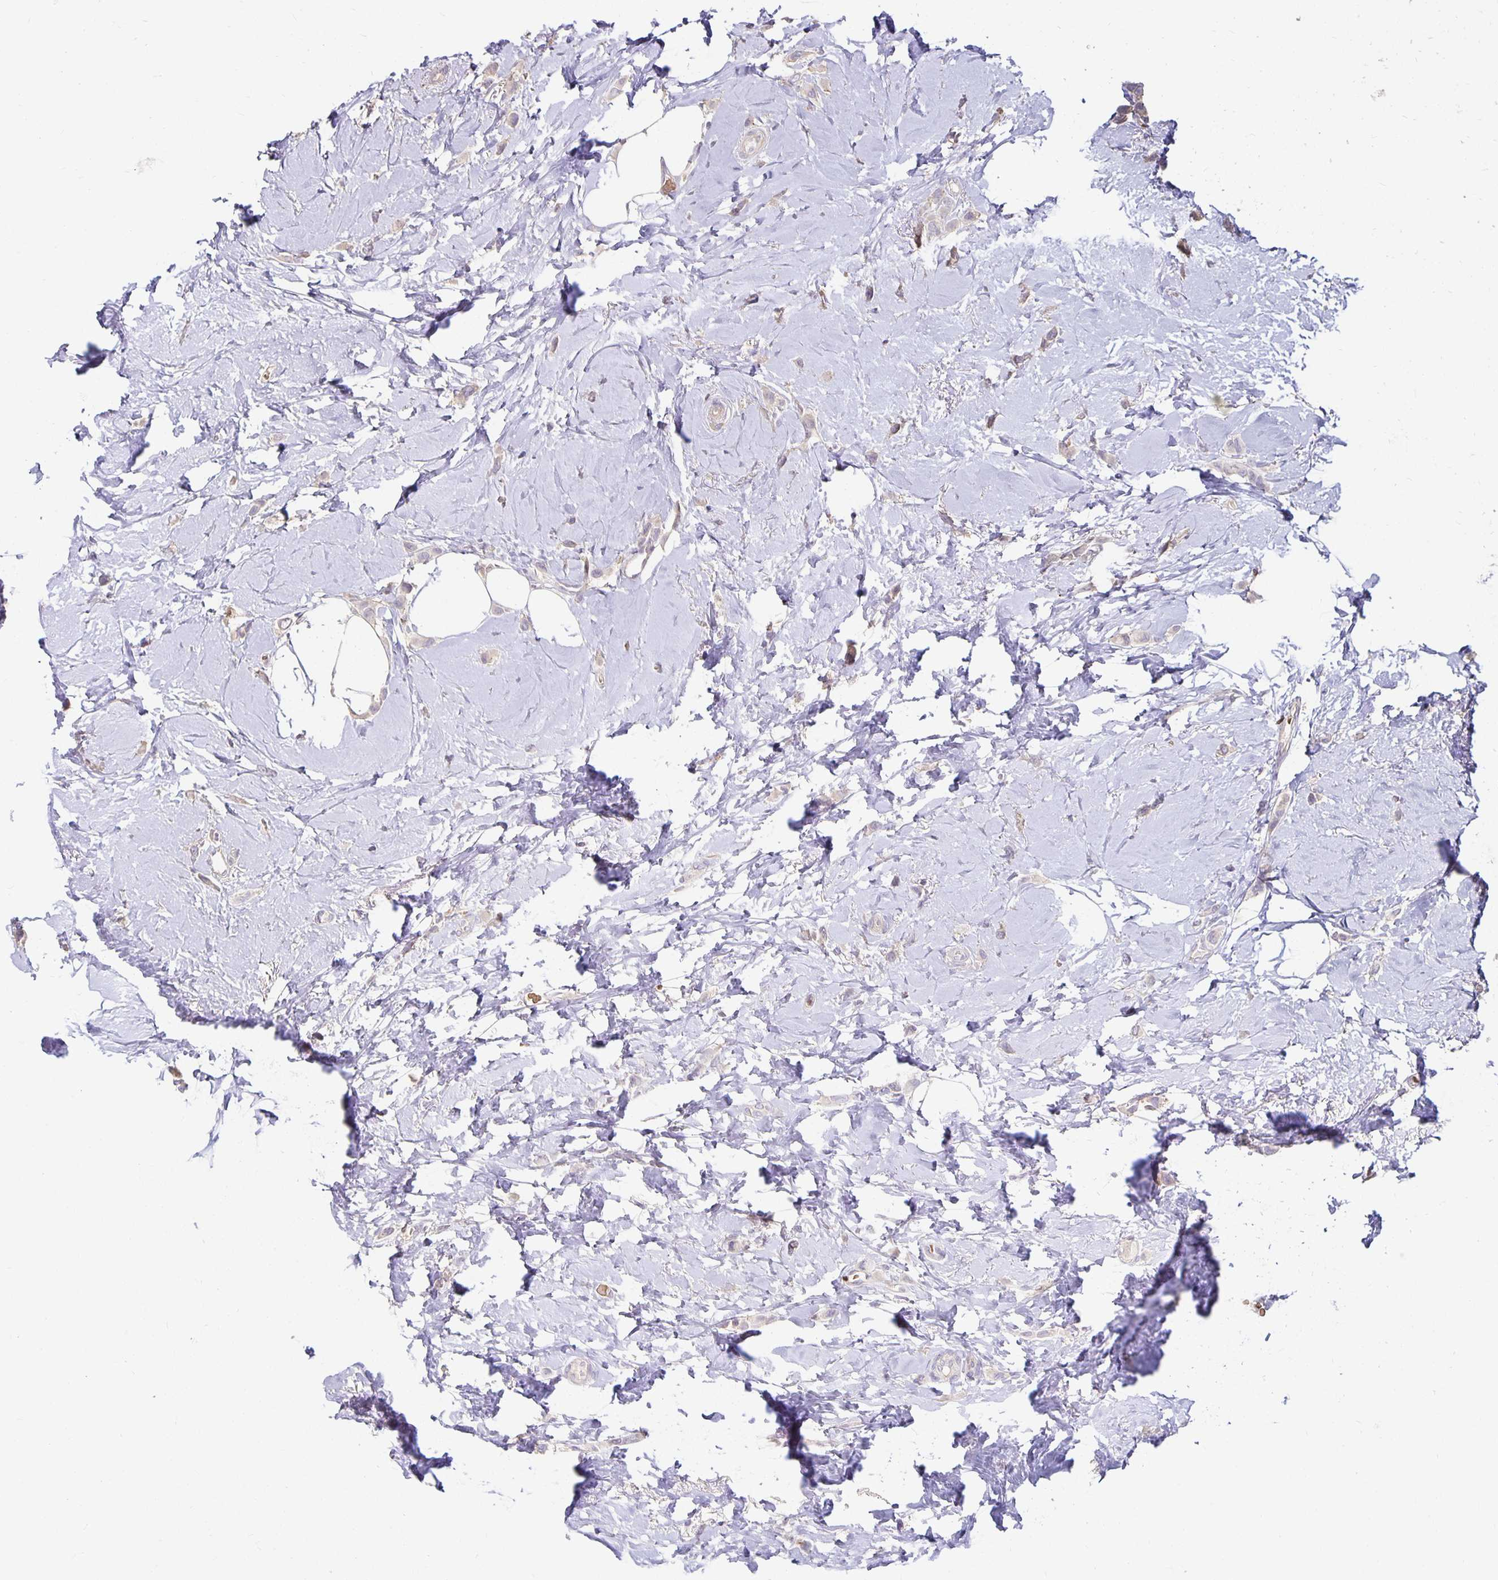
{"staining": {"intensity": "negative", "quantity": "none", "location": "none"}, "tissue": "breast cancer", "cell_type": "Tumor cells", "image_type": "cancer", "snomed": [{"axis": "morphology", "description": "Lobular carcinoma"}, {"axis": "topography", "description": "Breast"}], "caption": "High power microscopy image of an immunohistochemistry (IHC) histopathology image of lobular carcinoma (breast), revealing no significant expression in tumor cells.", "gene": "CST6", "patient": {"sex": "female", "age": 66}}